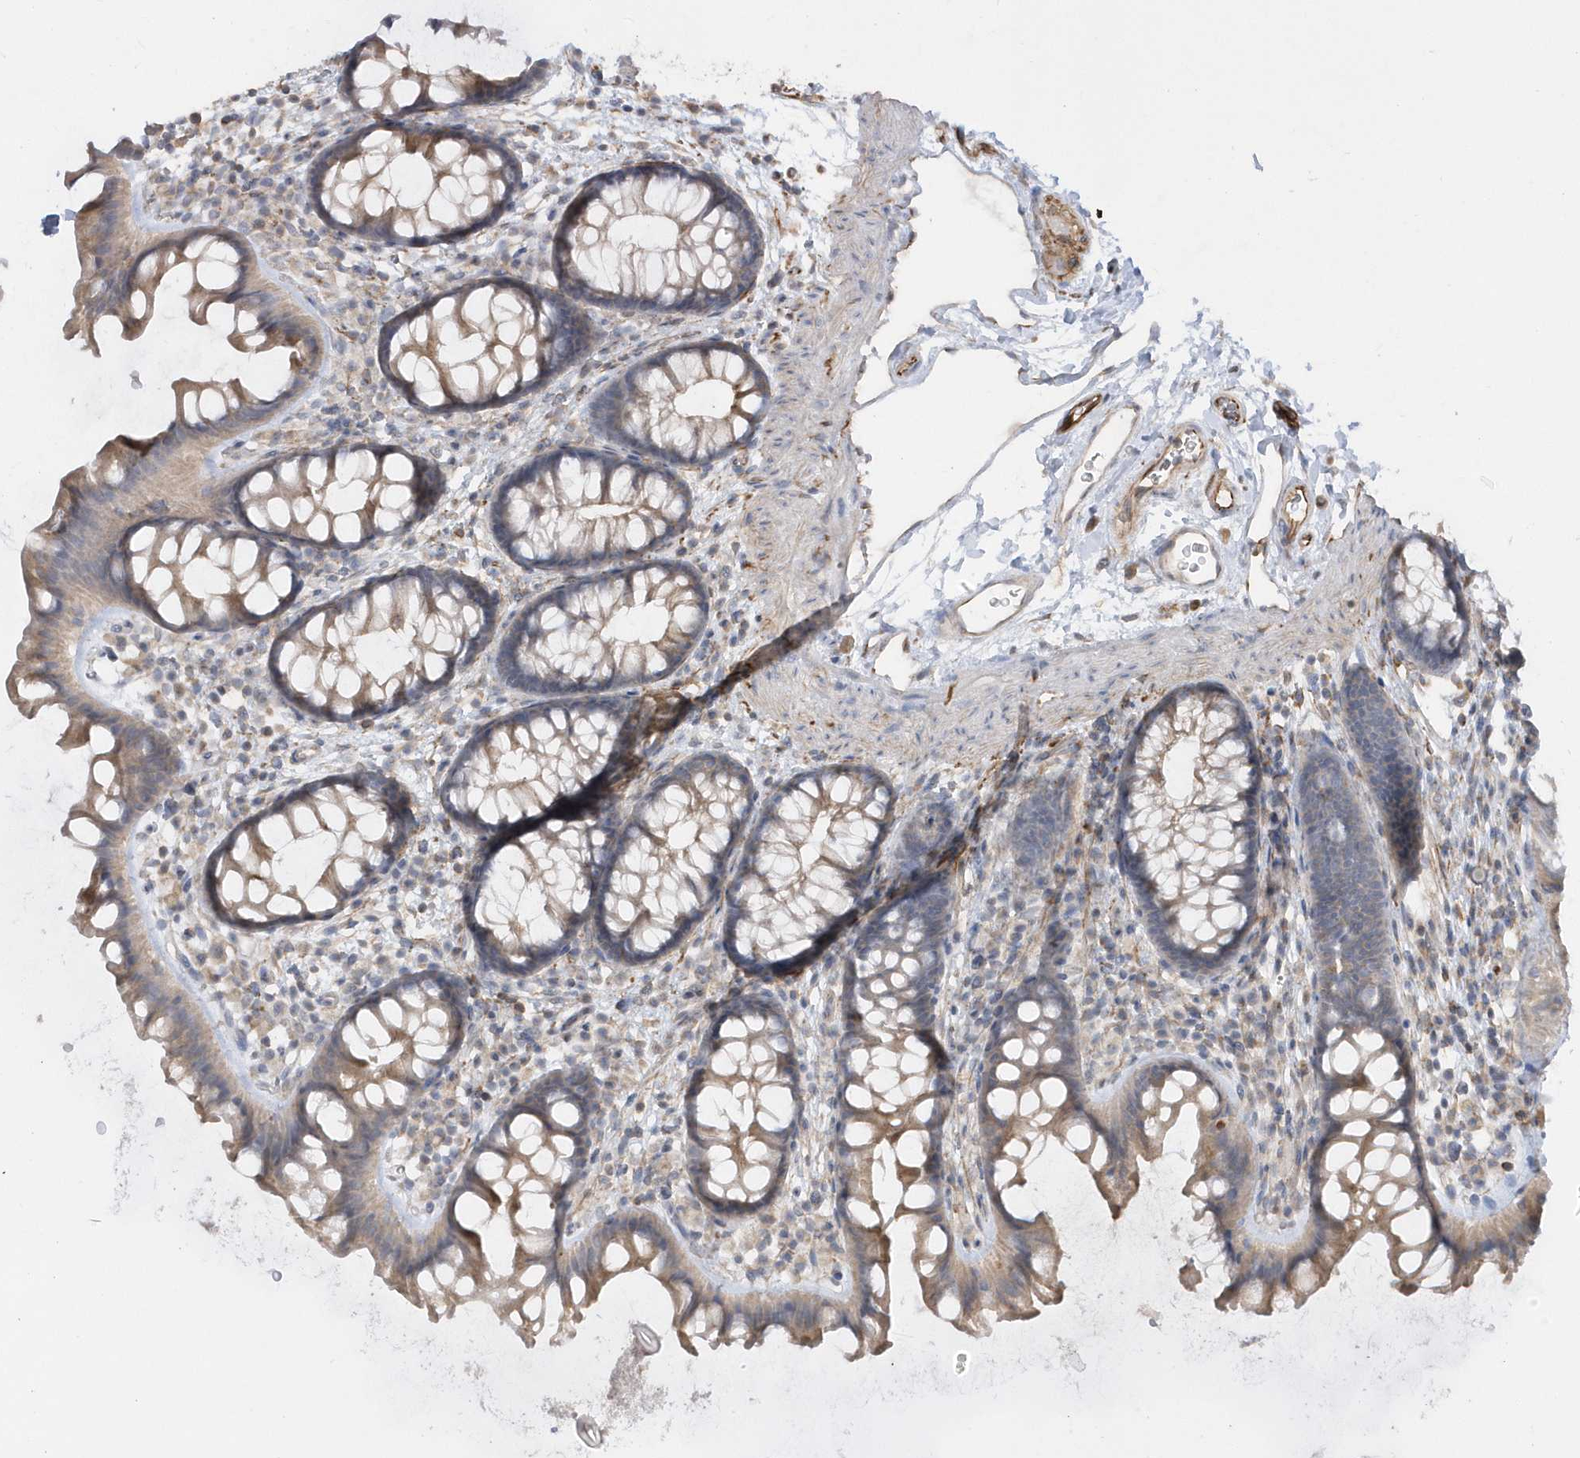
{"staining": {"intensity": "moderate", "quantity": ">75%", "location": "cytoplasmic/membranous"}, "tissue": "colon", "cell_type": "Endothelial cells", "image_type": "normal", "snomed": [{"axis": "morphology", "description": "Normal tissue, NOS"}, {"axis": "topography", "description": "Colon"}], "caption": "A micrograph of colon stained for a protein displays moderate cytoplasmic/membranous brown staining in endothelial cells. Nuclei are stained in blue.", "gene": "RAB17", "patient": {"sex": "female", "age": 62}}